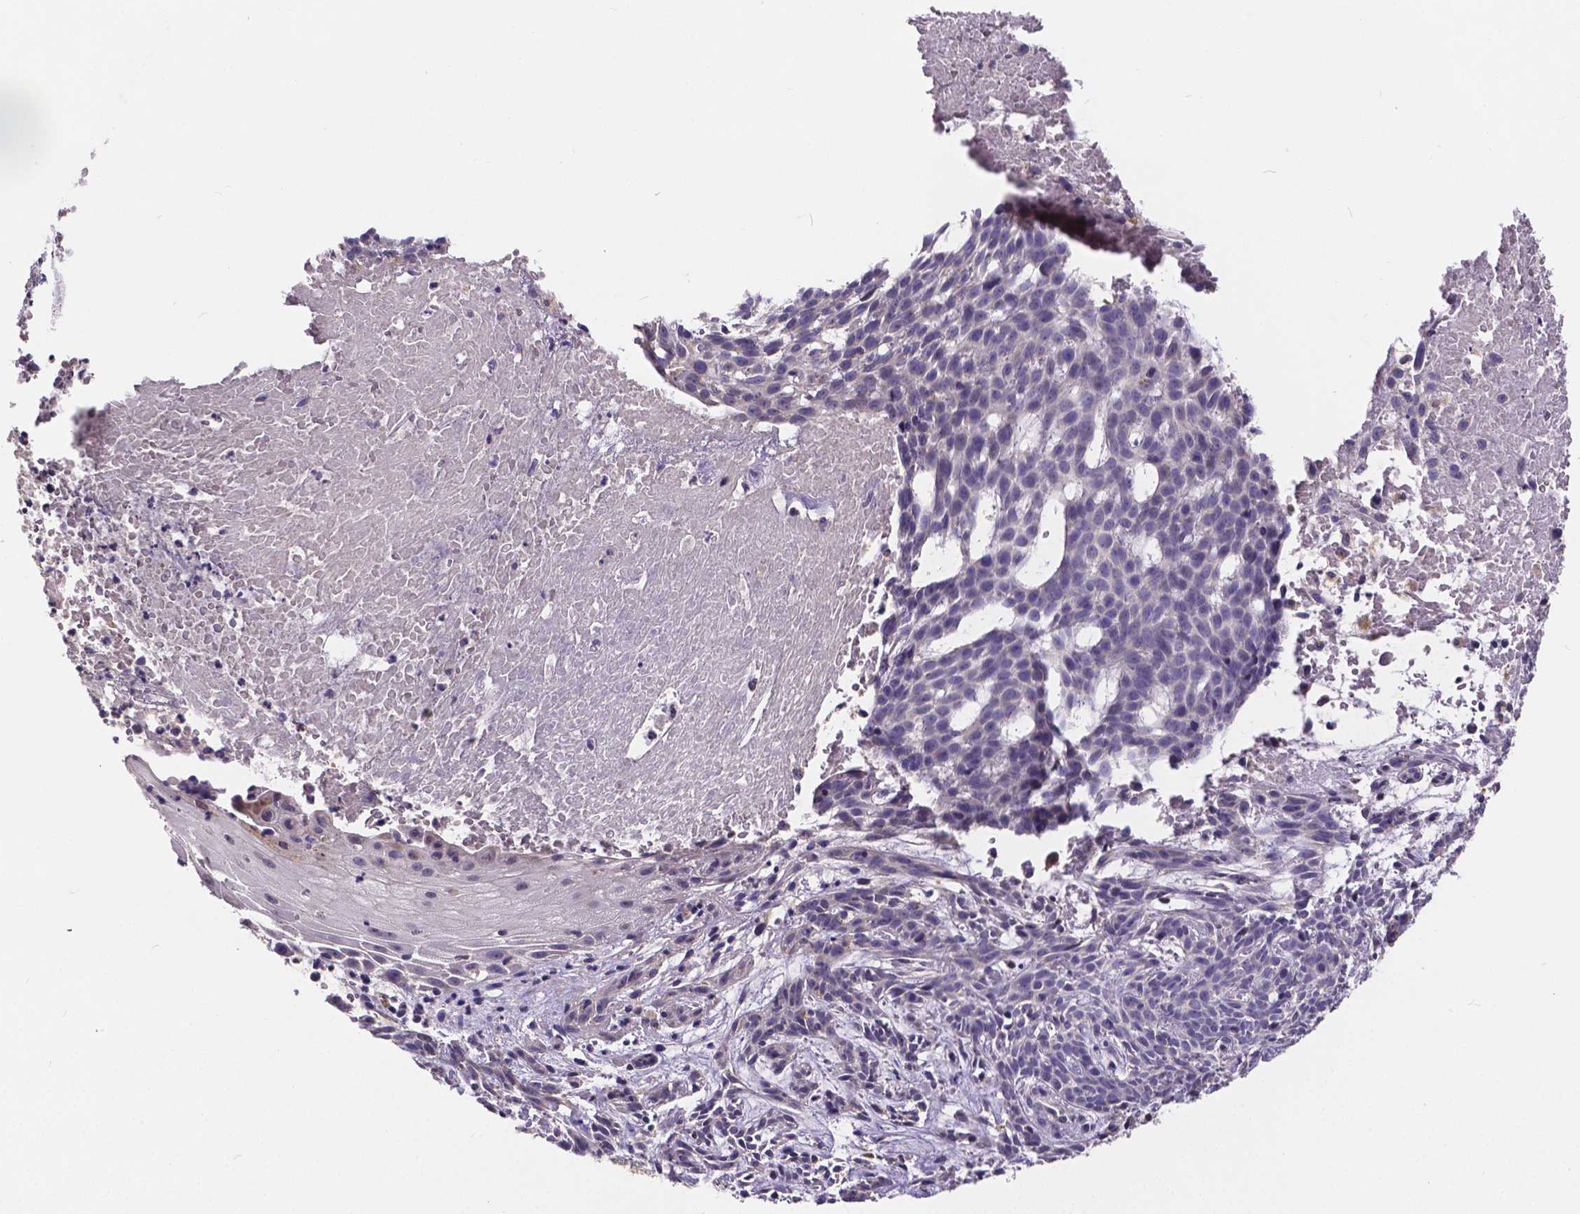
{"staining": {"intensity": "negative", "quantity": "none", "location": "none"}, "tissue": "skin cancer", "cell_type": "Tumor cells", "image_type": "cancer", "snomed": [{"axis": "morphology", "description": "Basal cell carcinoma"}, {"axis": "topography", "description": "Skin"}], "caption": "DAB immunohistochemical staining of human skin basal cell carcinoma shows no significant expression in tumor cells.", "gene": "CTNNA2", "patient": {"sex": "male", "age": 59}}